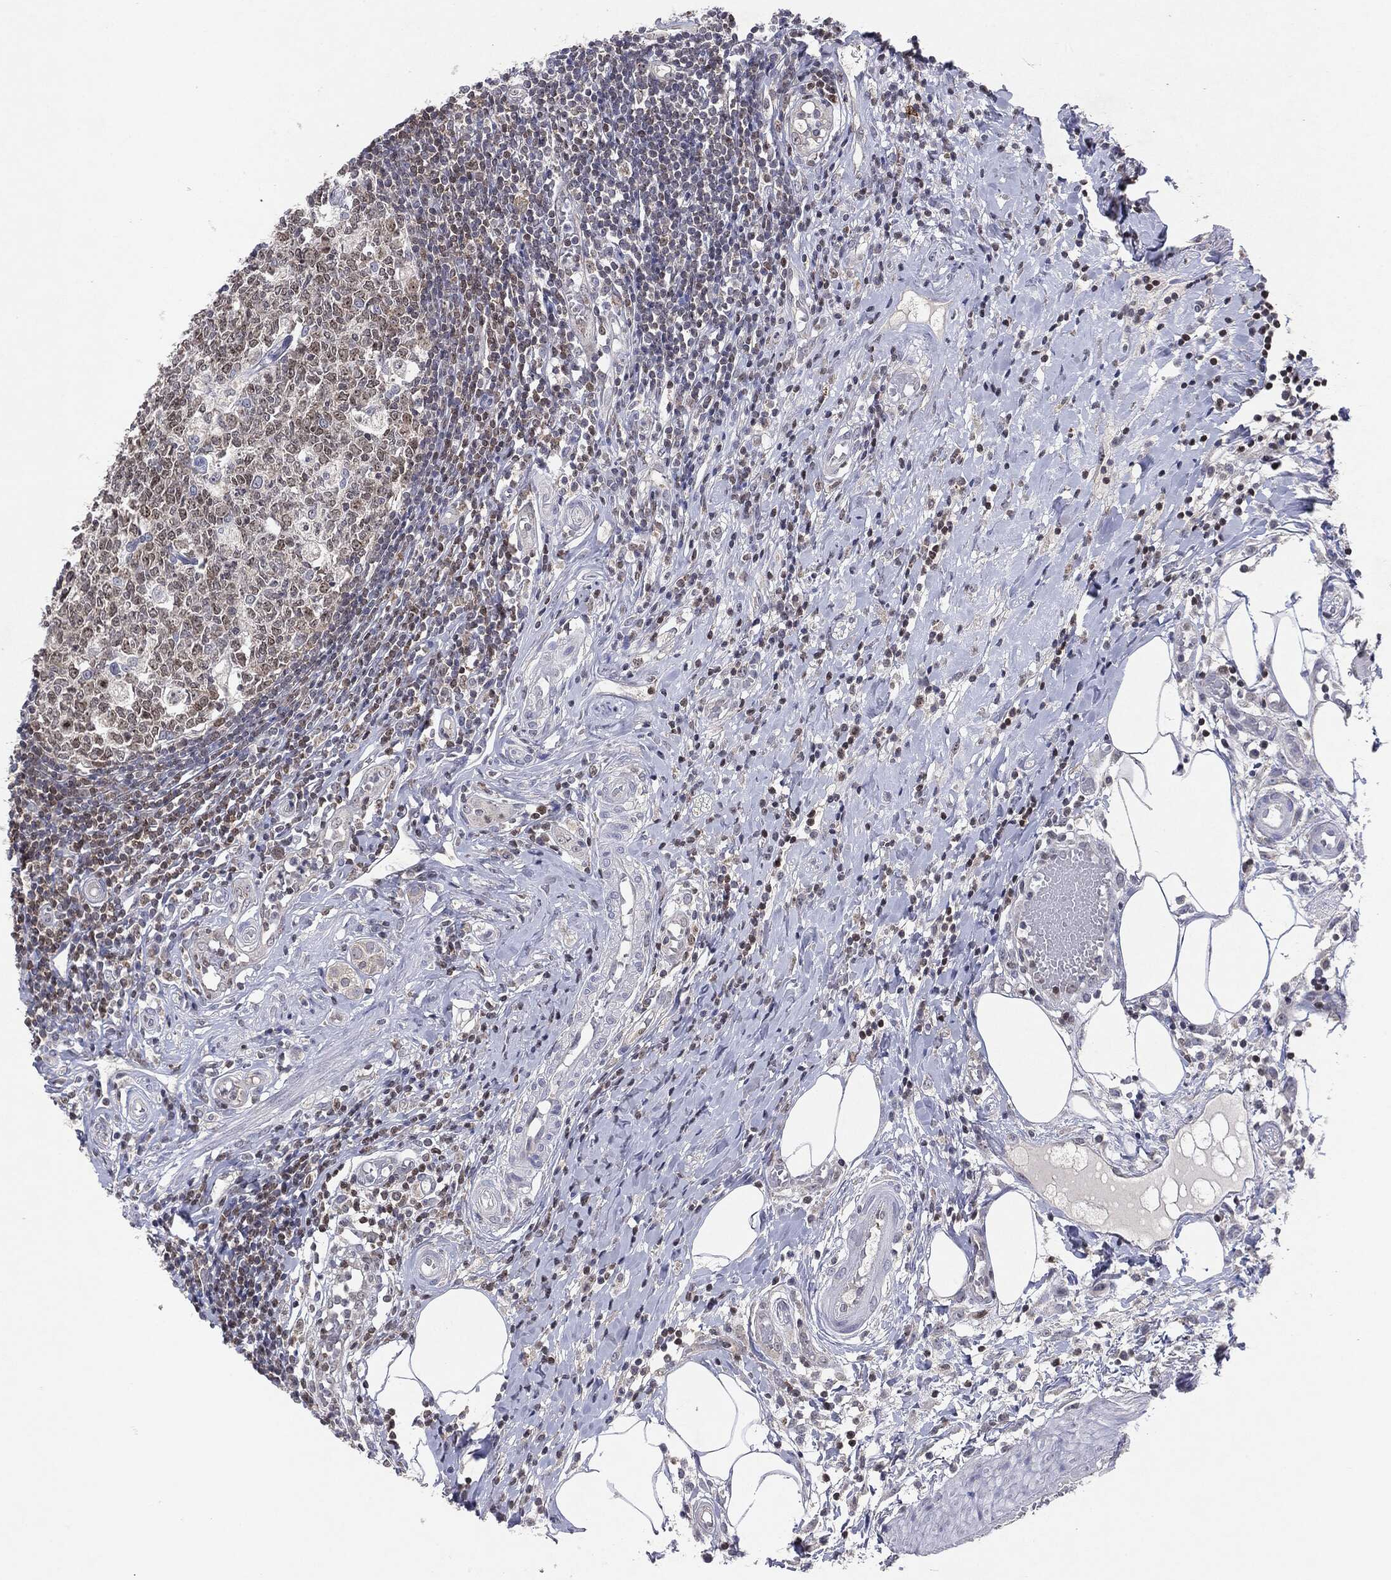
{"staining": {"intensity": "negative", "quantity": "none", "location": "none"}, "tissue": "appendix", "cell_type": "Glandular cells", "image_type": "normal", "snomed": [{"axis": "morphology", "description": "Normal tissue, NOS"}, {"axis": "morphology", "description": "Inflammation, NOS"}, {"axis": "topography", "description": "Appendix"}], "caption": "Image shows no protein positivity in glandular cells of normal appendix.", "gene": "KIF2C", "patient": {"sex": "male", "age": 16}}